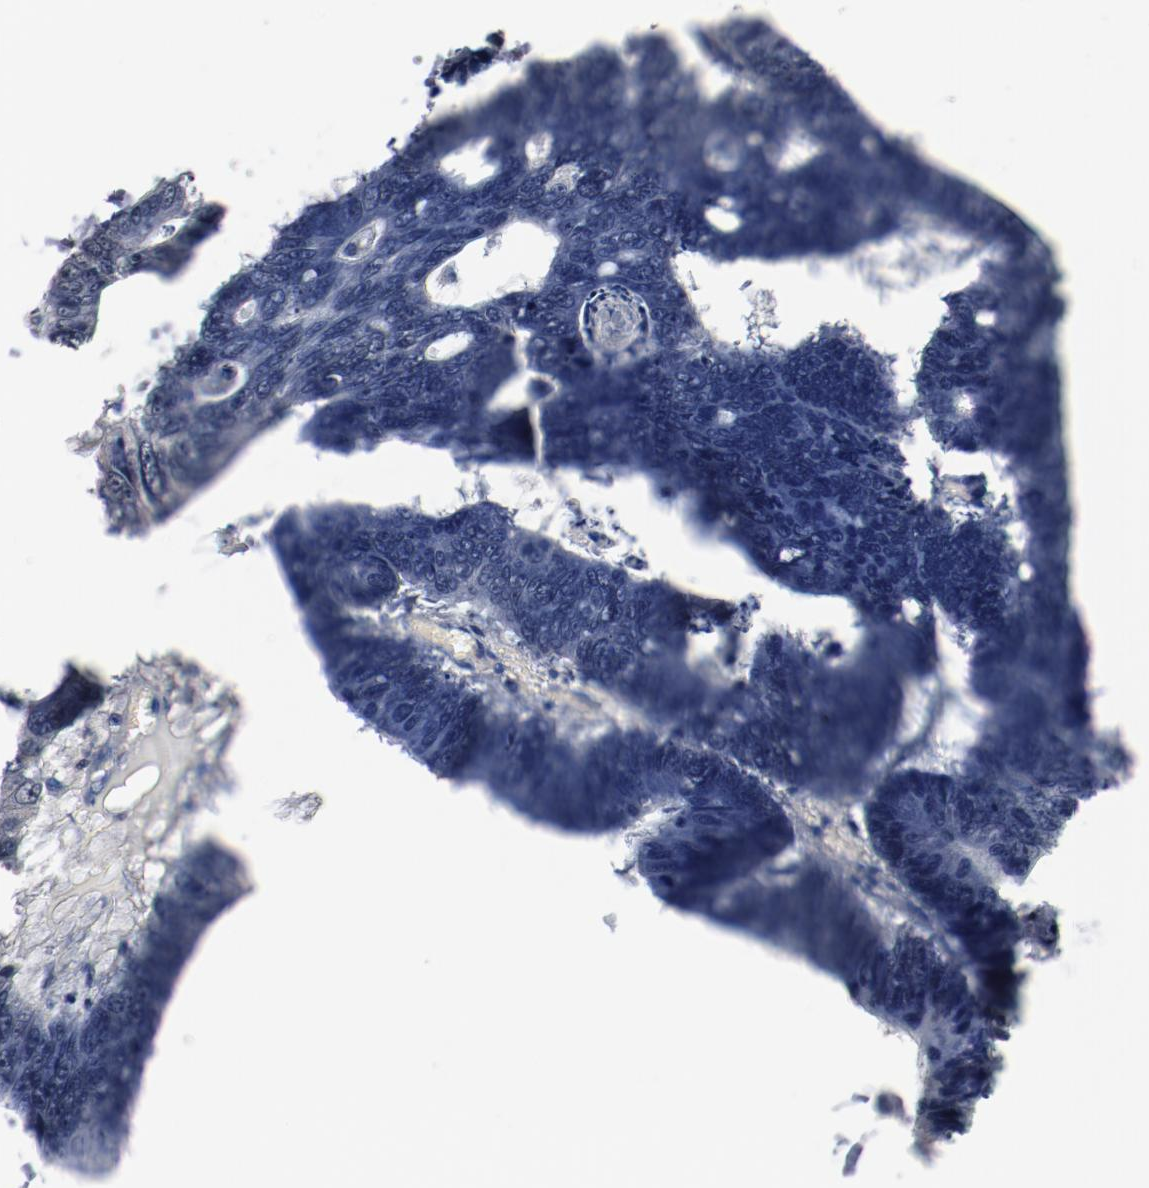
{"staining": {"intensity": "negative", "quantity": "none", "location": "none"}, "tissue": "colorectal cancer", "cell_type": "Tumor cells", "image_type": "cancer", "snomed": [{"axis": "morphology", "description": "Adenocarcinoma, NOS"}, {"axis": "topography", "description": "Colon"}], "caption": "Tumor cells are negative for brown protein staining in adenocarcinoma (colorectal).", "gene": "ERICH1", "patient": {"sex": "female", "age": 55}}